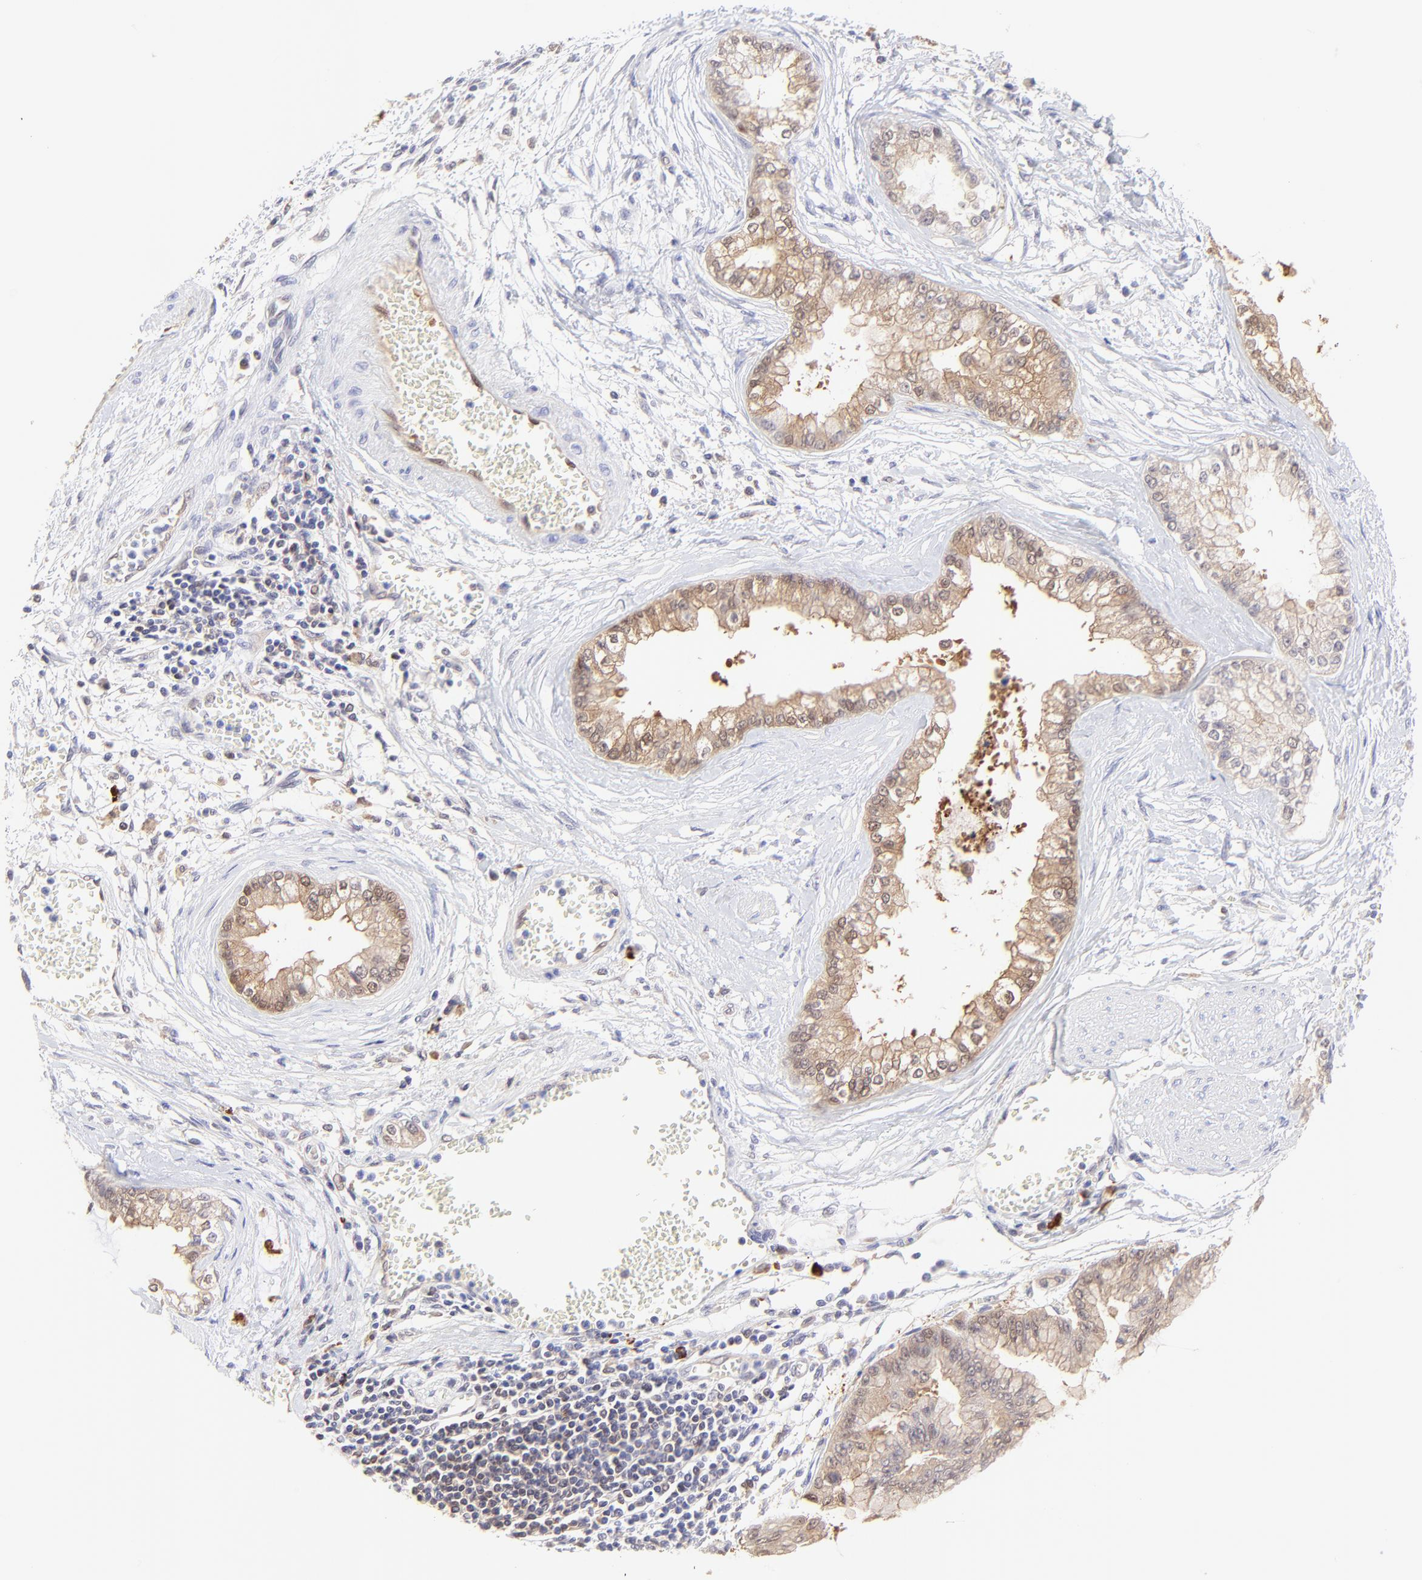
{"staining": {"intensity": "weak", "quantity": ">75%", "location": "cytoplasmic/membranous"}, "tissue": "liver cancer", "cell_type": "Tumor cells", "image_type": "cancer", "snomed": [{"axis": "morphology", "description": "Cholangiocarcinoma"}, {"axis": "topography", "description": "Liver"}], "caption": "Brown immunohistochemical staining in human liver cancer exhibits weak cytoplasmic/membranous expression in about >75% of tumor cells.", "gene": "HYAL1", "patient": {"sex": "female", "age": 79}}